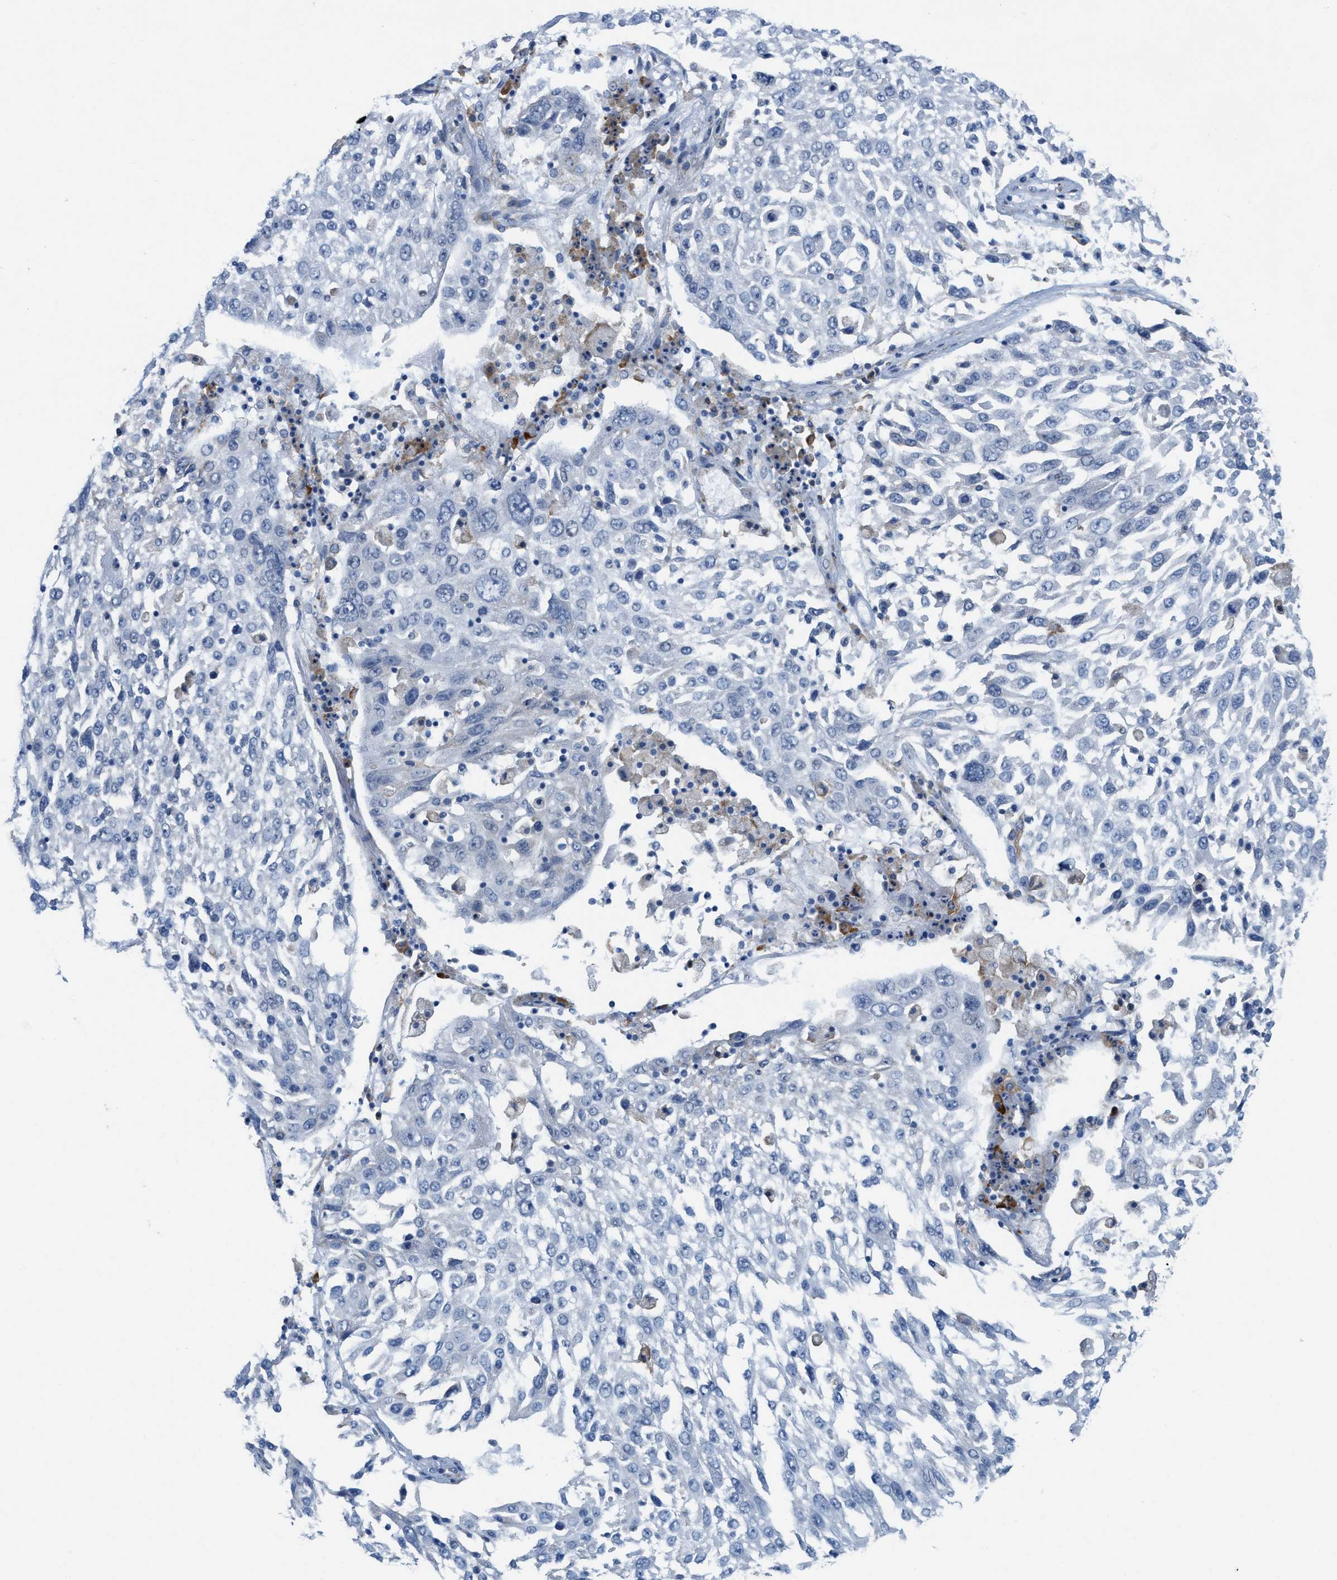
{"staining": {"intensity": "negative", "quantity": "none", "location": "none"}, "tissue": "lung cancer", "cell_type": "Tumor cells", "image_type": "cancer", "snomed": [{"axis": "morphology", "description": "Squamous cell carcinoma, NOS"}, {"axis": "topography", "description": "Lung"}], "caption": "DAB immunohistochemical staining of human squamous cell carcinoma (lung) demonstrates no significant expression in tumor cells. Brightfield microscopy of IHC stained with DAB (brown) and hematoxylin (blue), captured at high magnification.", "gene": "KIFC3", "patient": {"sex": "male", "age": 65}}